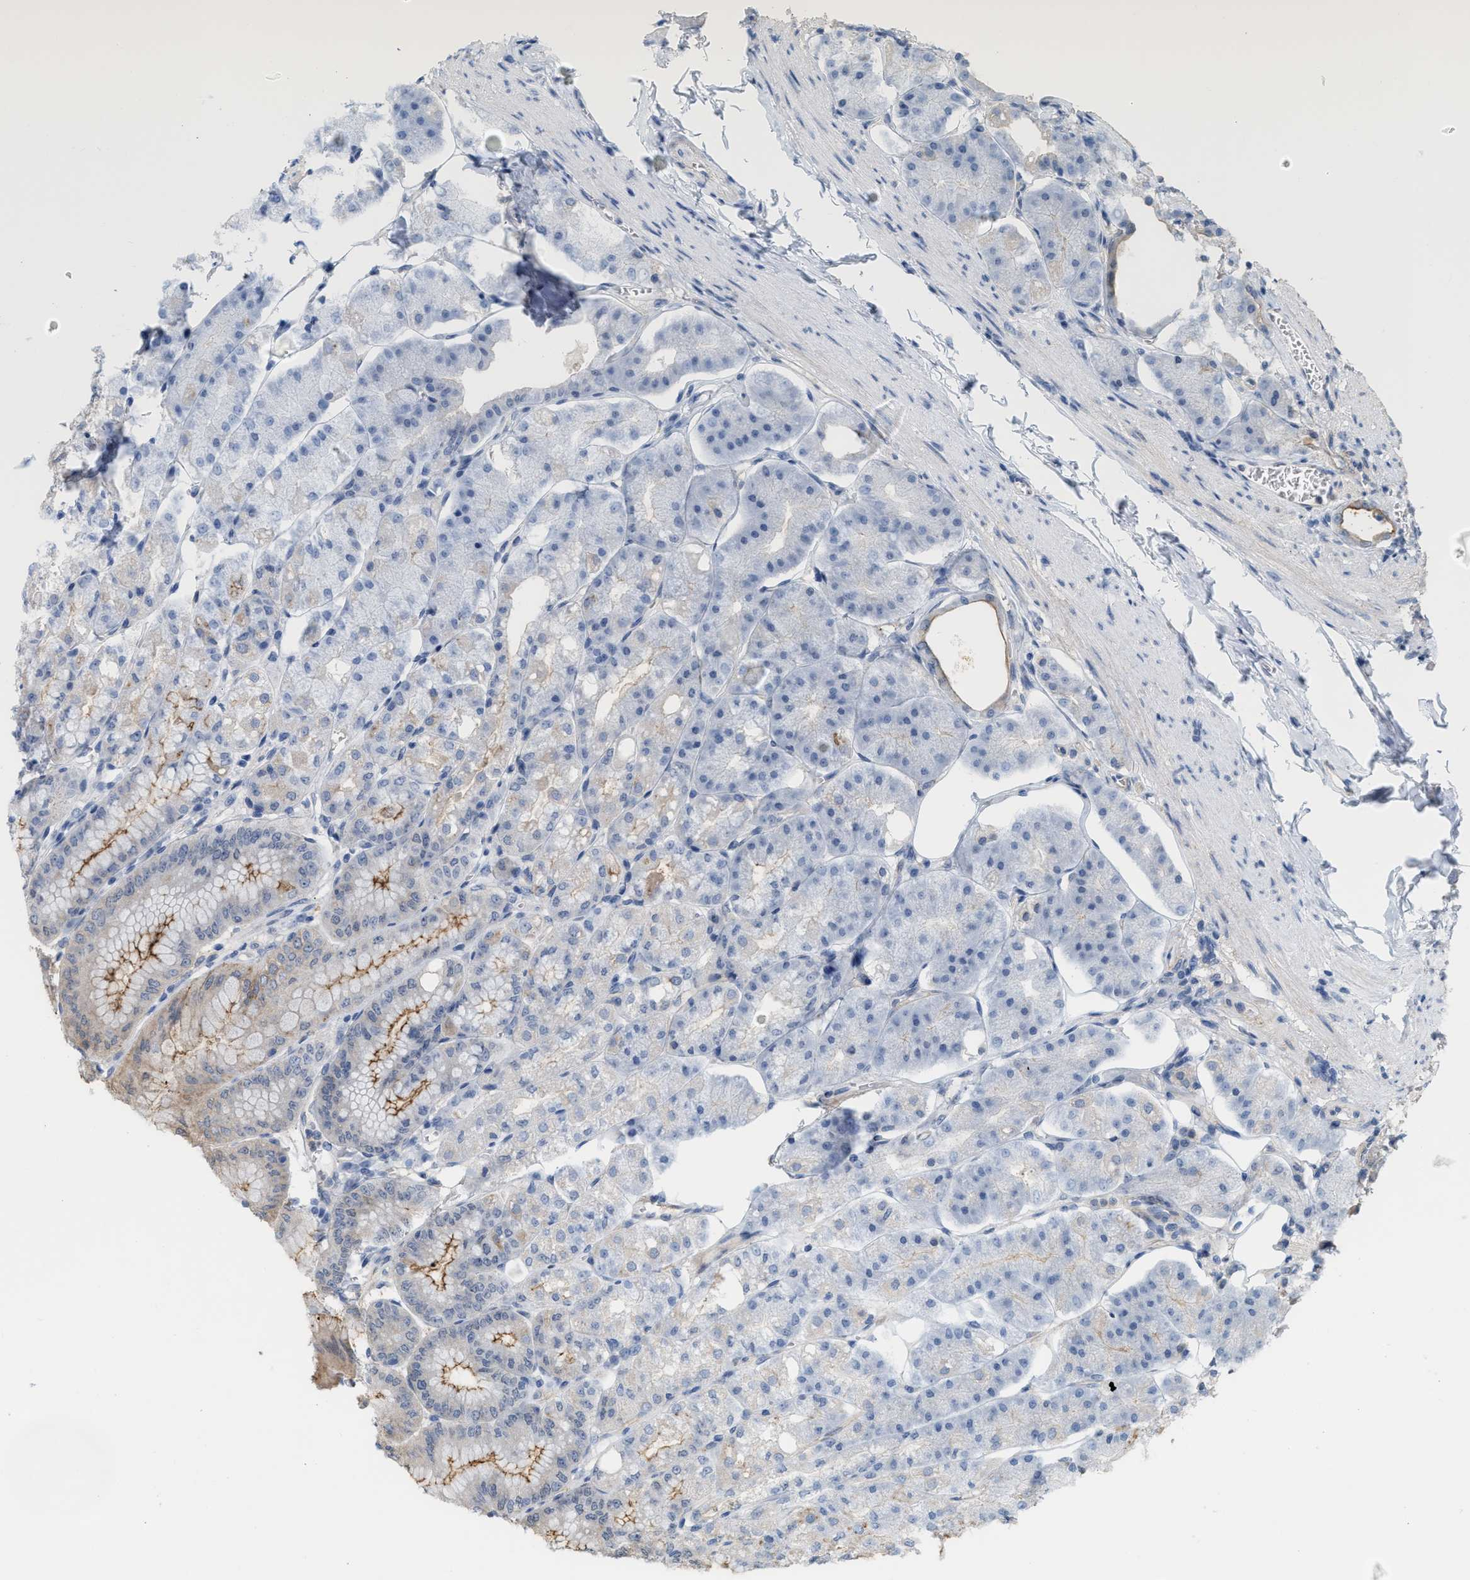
{"staining": {"intensity": "strong", "quantity": "25%-75%", "location": "cytoplasmic/membranous"}, "tissue": "stomach", "cell_type": "Glandular cells", "image_type": "normal", "snomed": [{"axis": "morphology", "description": "Normal tissue, NOS"}, {"axis": "topography", "description": "Stomach, lower"}], "caption": "Immunohistochemical staining of benign stomach demonstrates strong cytoplasmic/membranous protein staining in approximately 25%-75% of glandular cells.", "gene": "BAIAP2L1", "patient": {"sex": "male", "age": 71}}